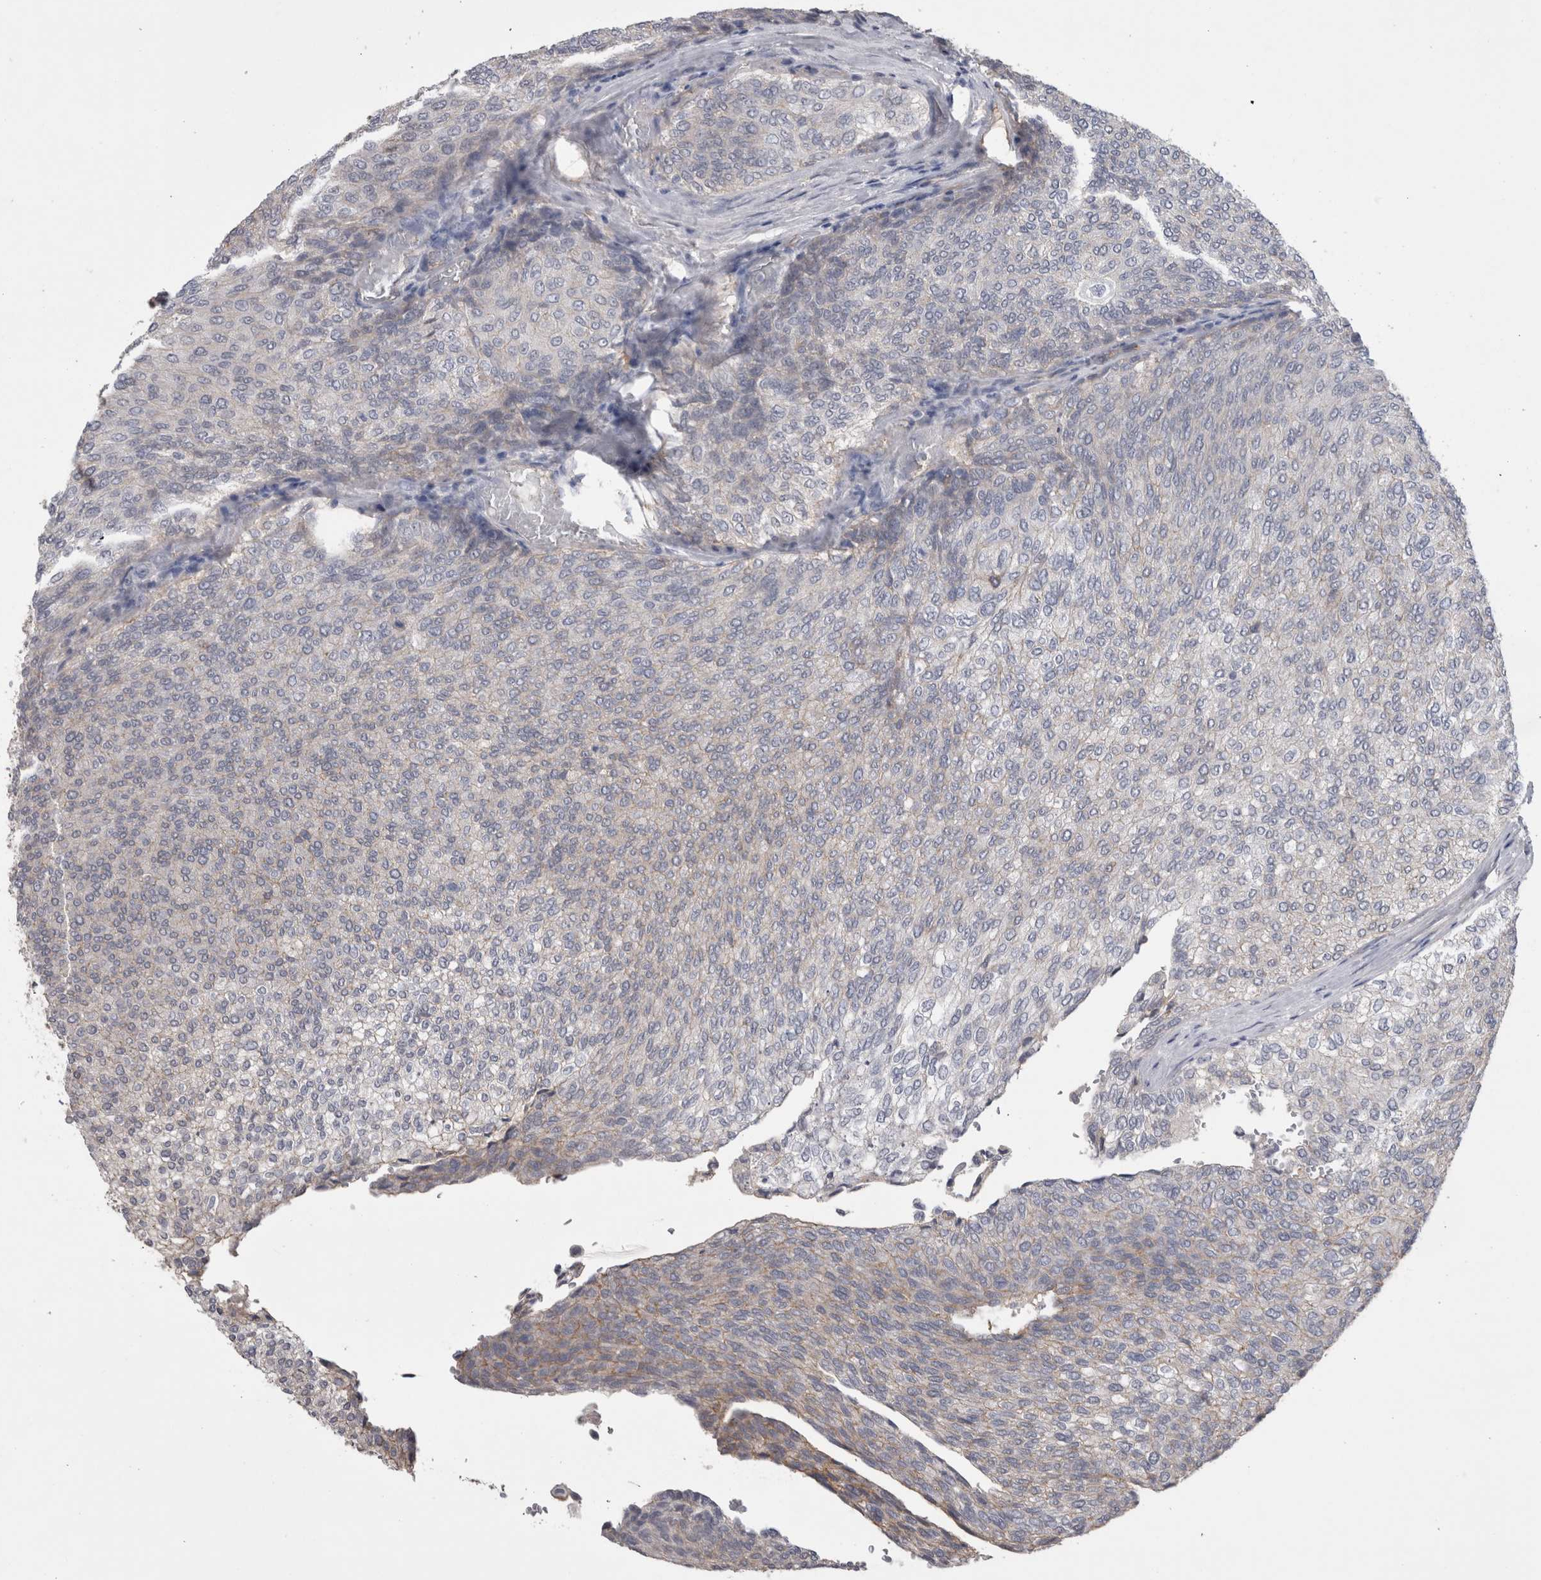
{"staining": {"intensity": "weak", "quantity": "<25%", "location": "cytoplasmic/membranous"}, "tissue": "urothelial cancer", "cell_type": "Tumor cells", "image_type": "cancer", "snomed": [{"axis": "morphology", "description": "Urothelial carcinoma, Low grade"}, {"axis": "topography", "description": "Urinary bladder"}], "caption": "High magnification brightfield microscopy of urothelial cancer stained with DAB (brown) and counterstained with hematoxylin (blue): tumor cells show no significant staining.", "gene": "NECTIN2", "patient": {"sex": "female", "age": 79}}